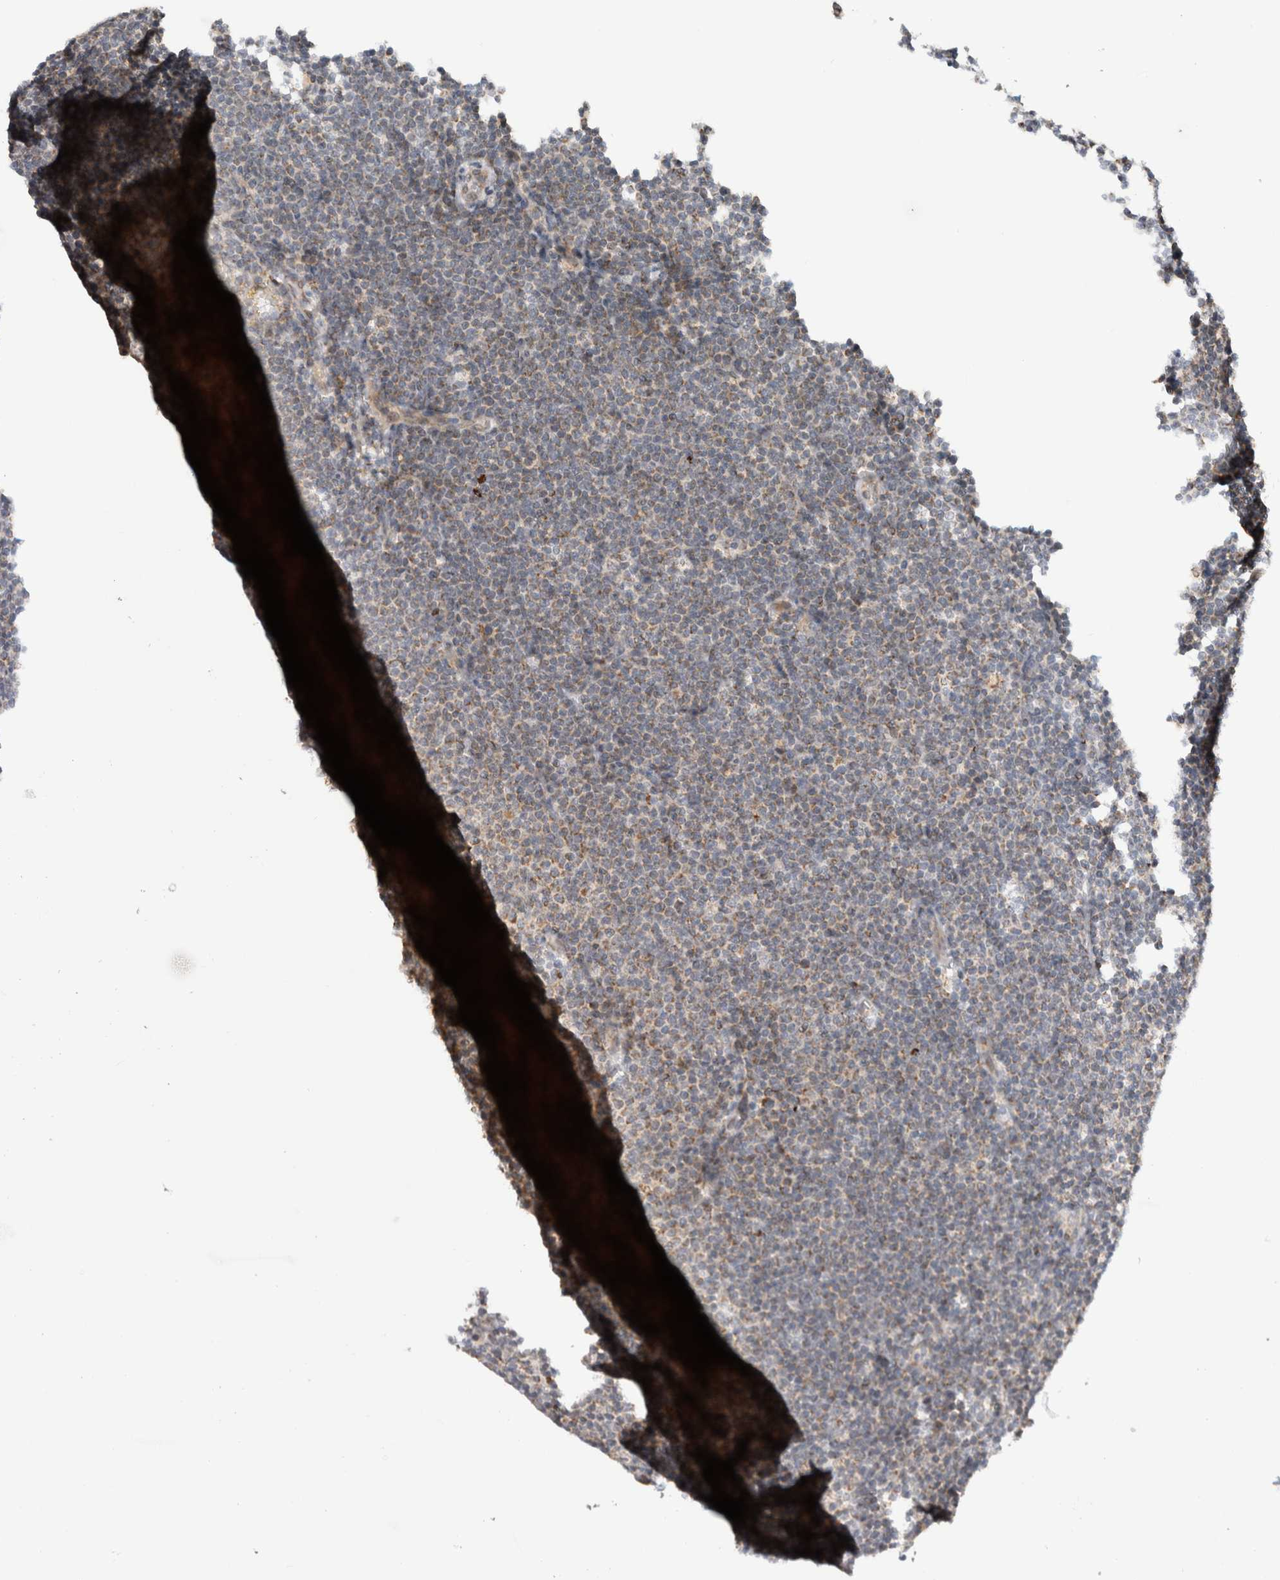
{"staining": {"intensity": "weak", "quantity": ">75%", "location": "cytoplasmic/membranous"}, "tissue": "lymphoma", "cell_type": "Tumor cells", "image_type": "cancer", "snomed": [{"axis": "morphology", "description": "Malignant lymphoma, non-Hodgkin's type, Low grade"}, {"axis": "topography", "description": "Lymph node"}], "caption": "Tumor cells show low levels of weak cytoplasmic/membranous expression in about >75% of cells in human lymphoma. (DAB = brown stain, brightfield microscopy at high magnification).", "gene": "CMC2", "patient": {"sex": "female", "age": 53}}